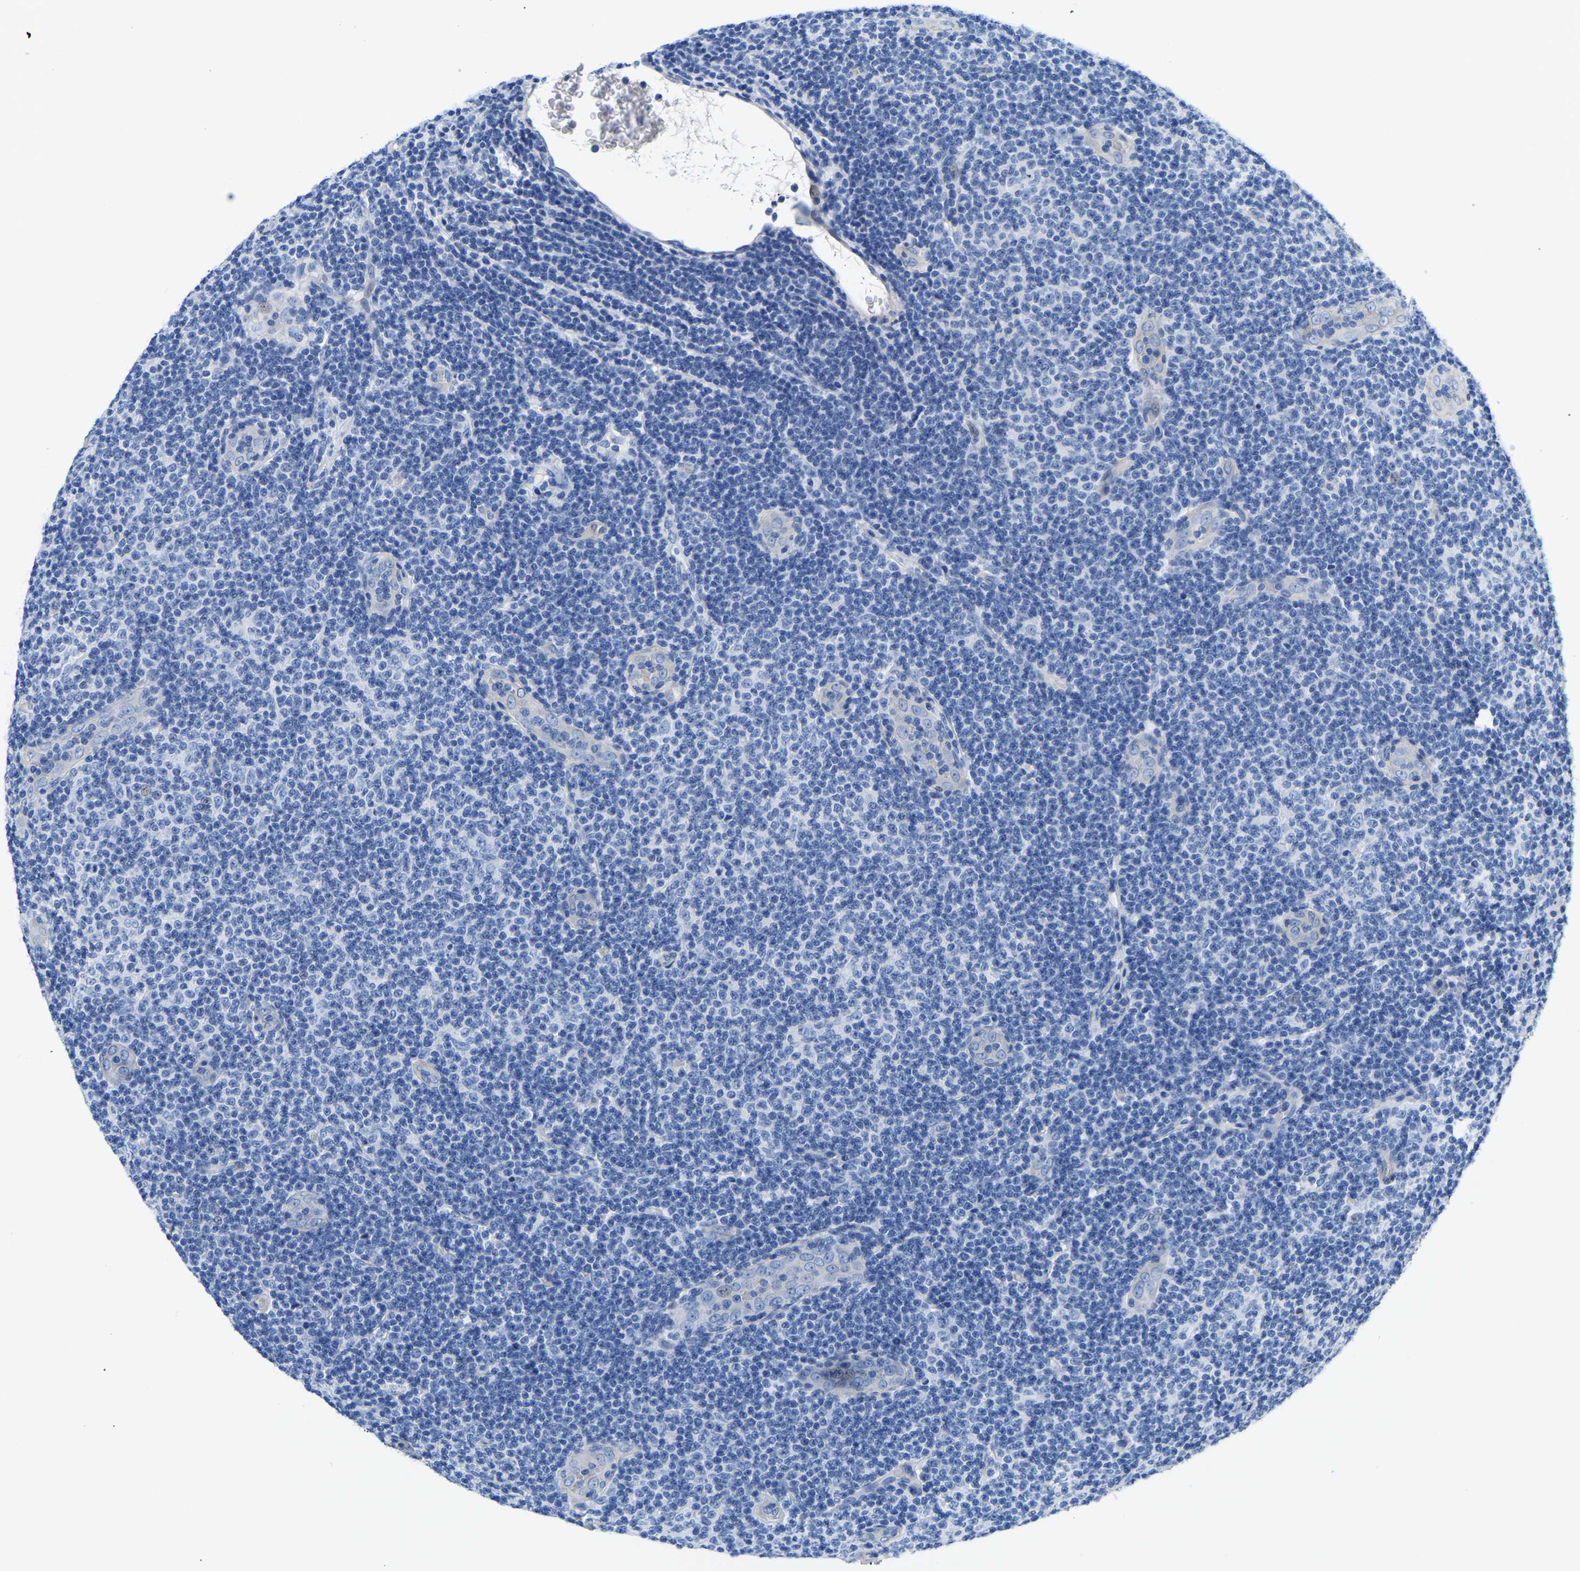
{"staining": {"intensity": "negative", "quantity": "none", "location": "none"}, "tissue": "lymphoma", "cell_type": "Tumor cells", "image_type": "cancer", "snomed": [{"axis": "morphology", "description": "Malignant lymphoma, non-Hodgkin's type, Low grade"}, {"axis": "topography", "description": "Lymph node"}], "caption": "Lymphoma stained for a protein using immunohistochemistry (IHC) reveals no expression tumor cells.", "gene": "UPK3A", "patient": {"sex": "male", "age": 83}}